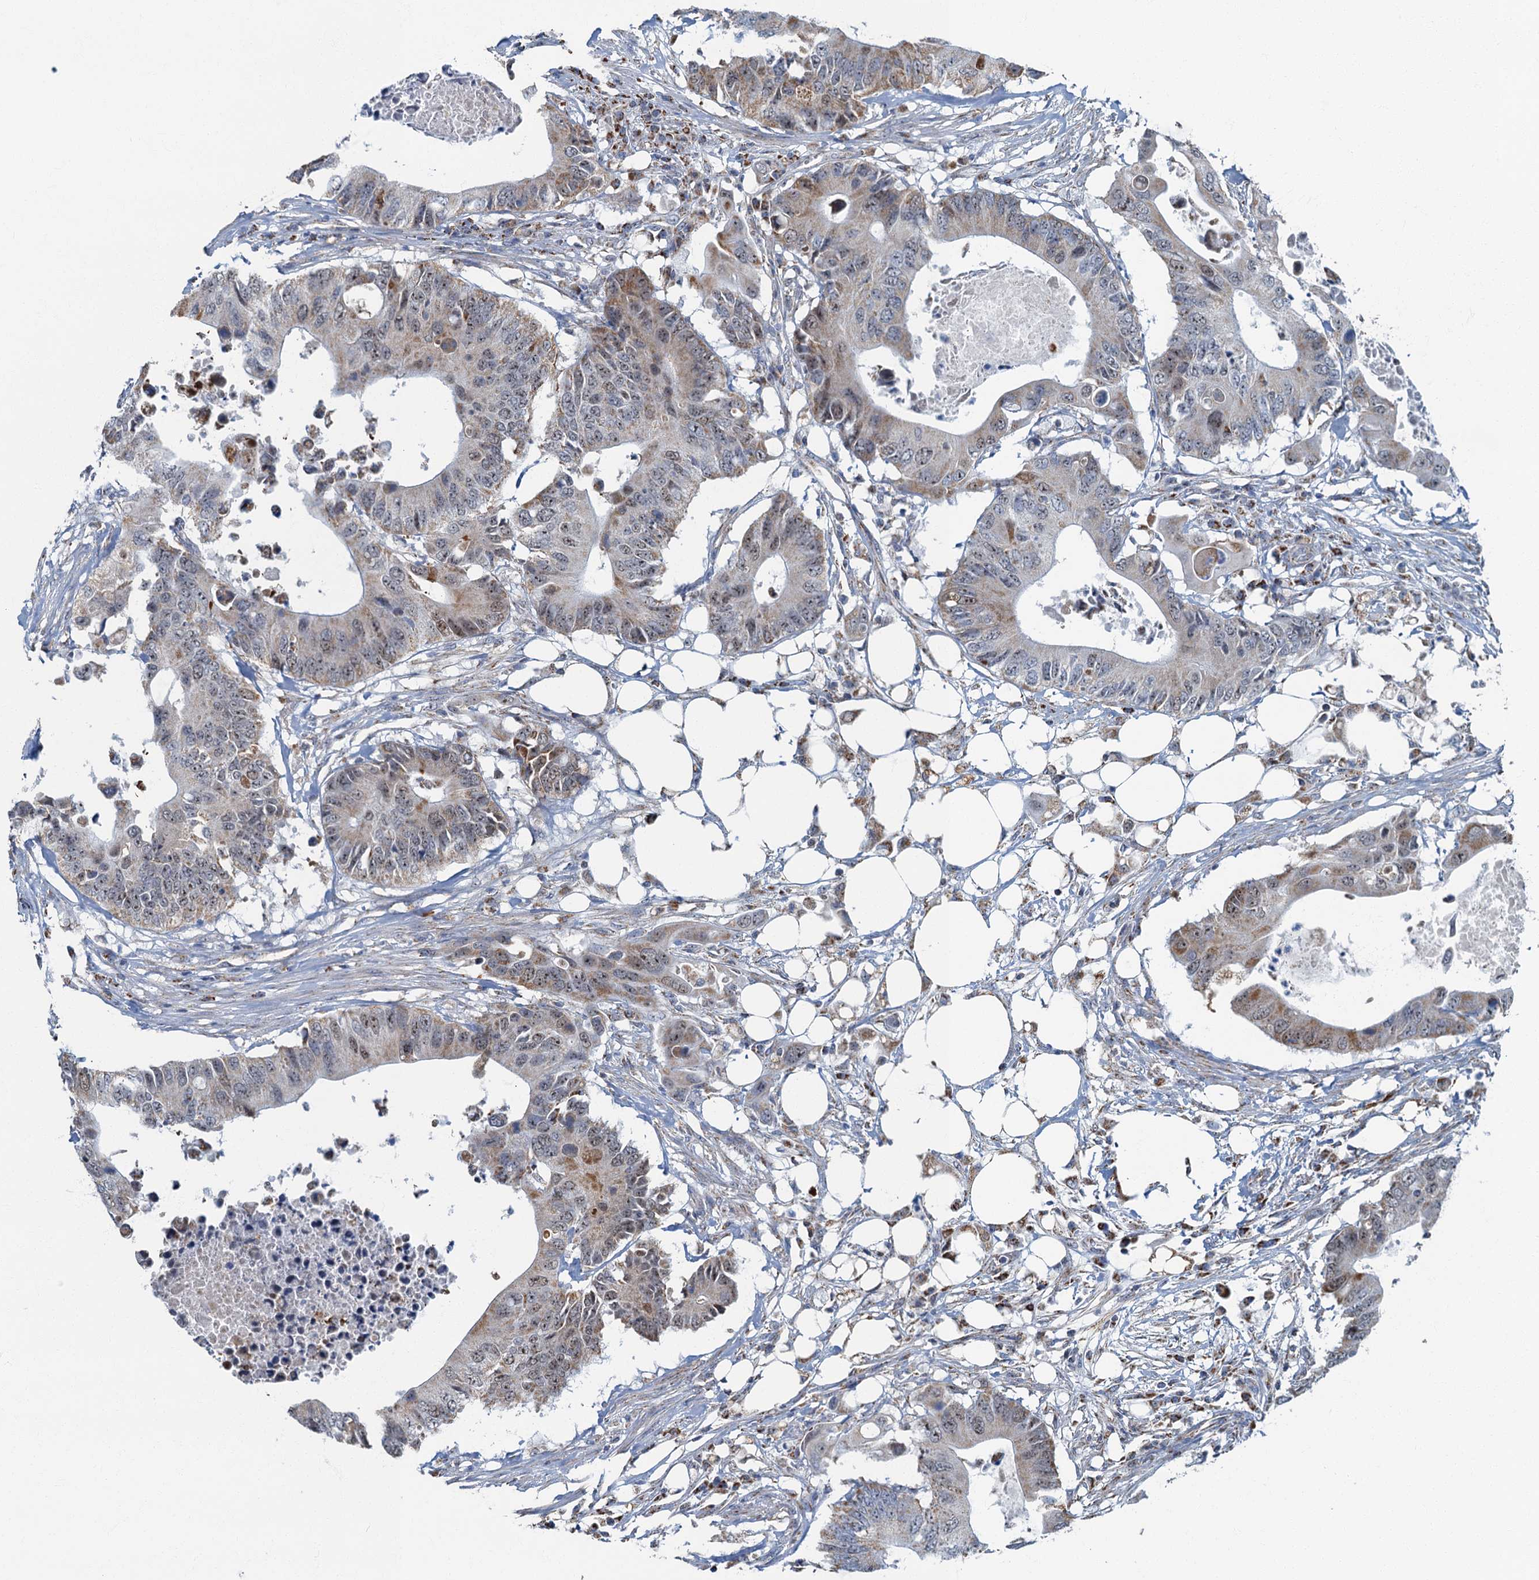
{"staining": {"intensity": "weak", "quantity": "25%-75%", "location": "cytoplasmic/membranous"}, "tissue": "colorectal cancer", "cell_type": "Tumor cells", "image_type": "cancer", "snomed": [{"axis": "morphology", "description": "Adenocarcinoma, NOS"}, {"axis": "topography", "description": "Colon"}], "caption": "Immunohistochemistry (IHC) (DAB) staining of human colorectal cancer (adenocarcinoma) exhibits weak cytoplasmic/membranous protein positivity in approximately 25%-75% of tumor cells.", "gene": "RAD9B", "patient": {"sex": "male", "age": 71}}